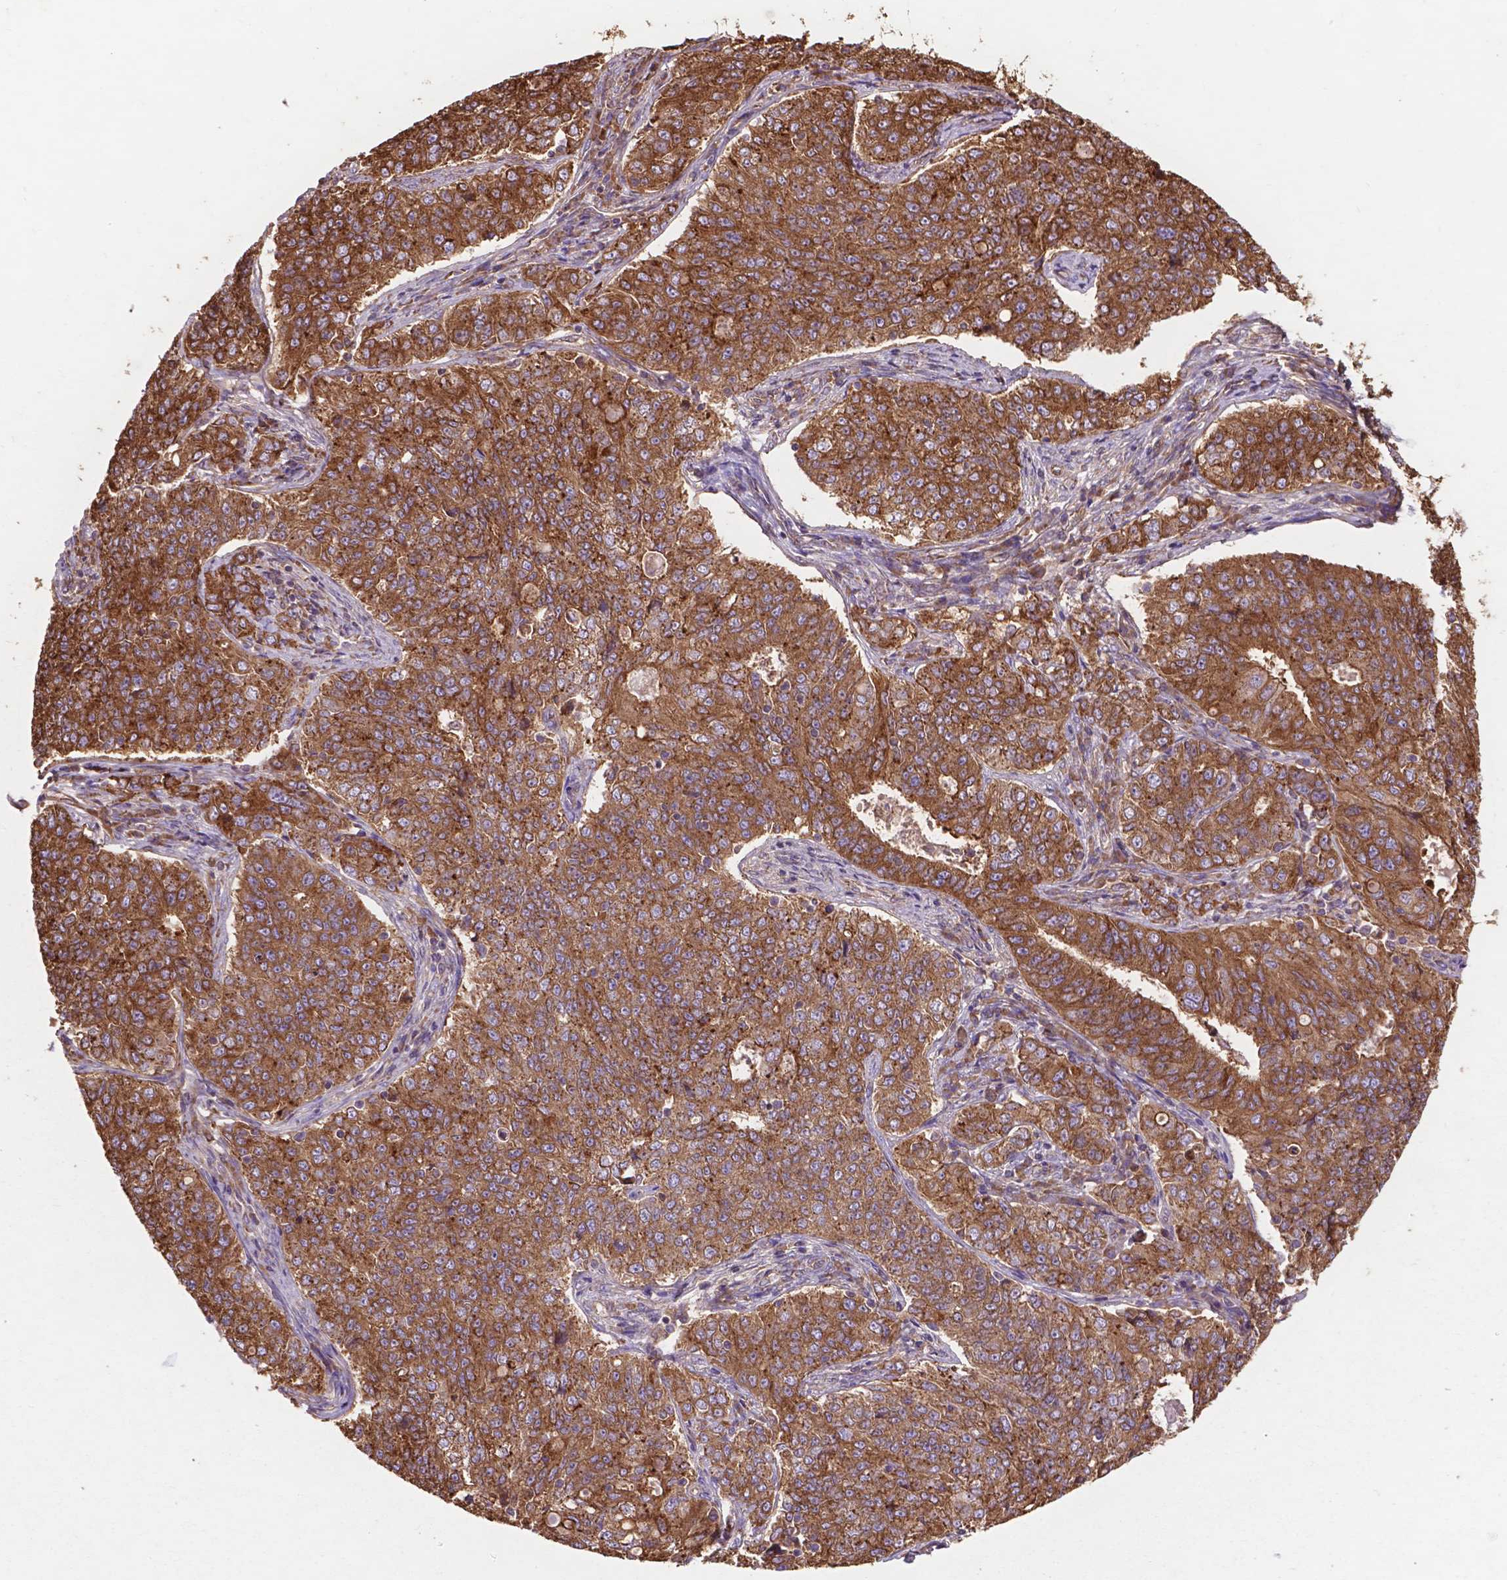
{"staining": {"intensity": "moderate", "quantity": ">75%", "location": "cytoplasmic/membranous"}, "tissue": "endometrial cancer", "cell_type": "Tumor cells", "image_type": "cancer", "snomed": [{"axis": "morphology", "description": "Adenocarcinoma, NOS"}, {"axis": "topography", "description": "Endometrium"}], "caption": "Endometrial cancer stained with a protein marker exhibits moderate staining in tumor cells.", "gene": "CCDC71L", "patient": {"sex": "female", "age": 43}}